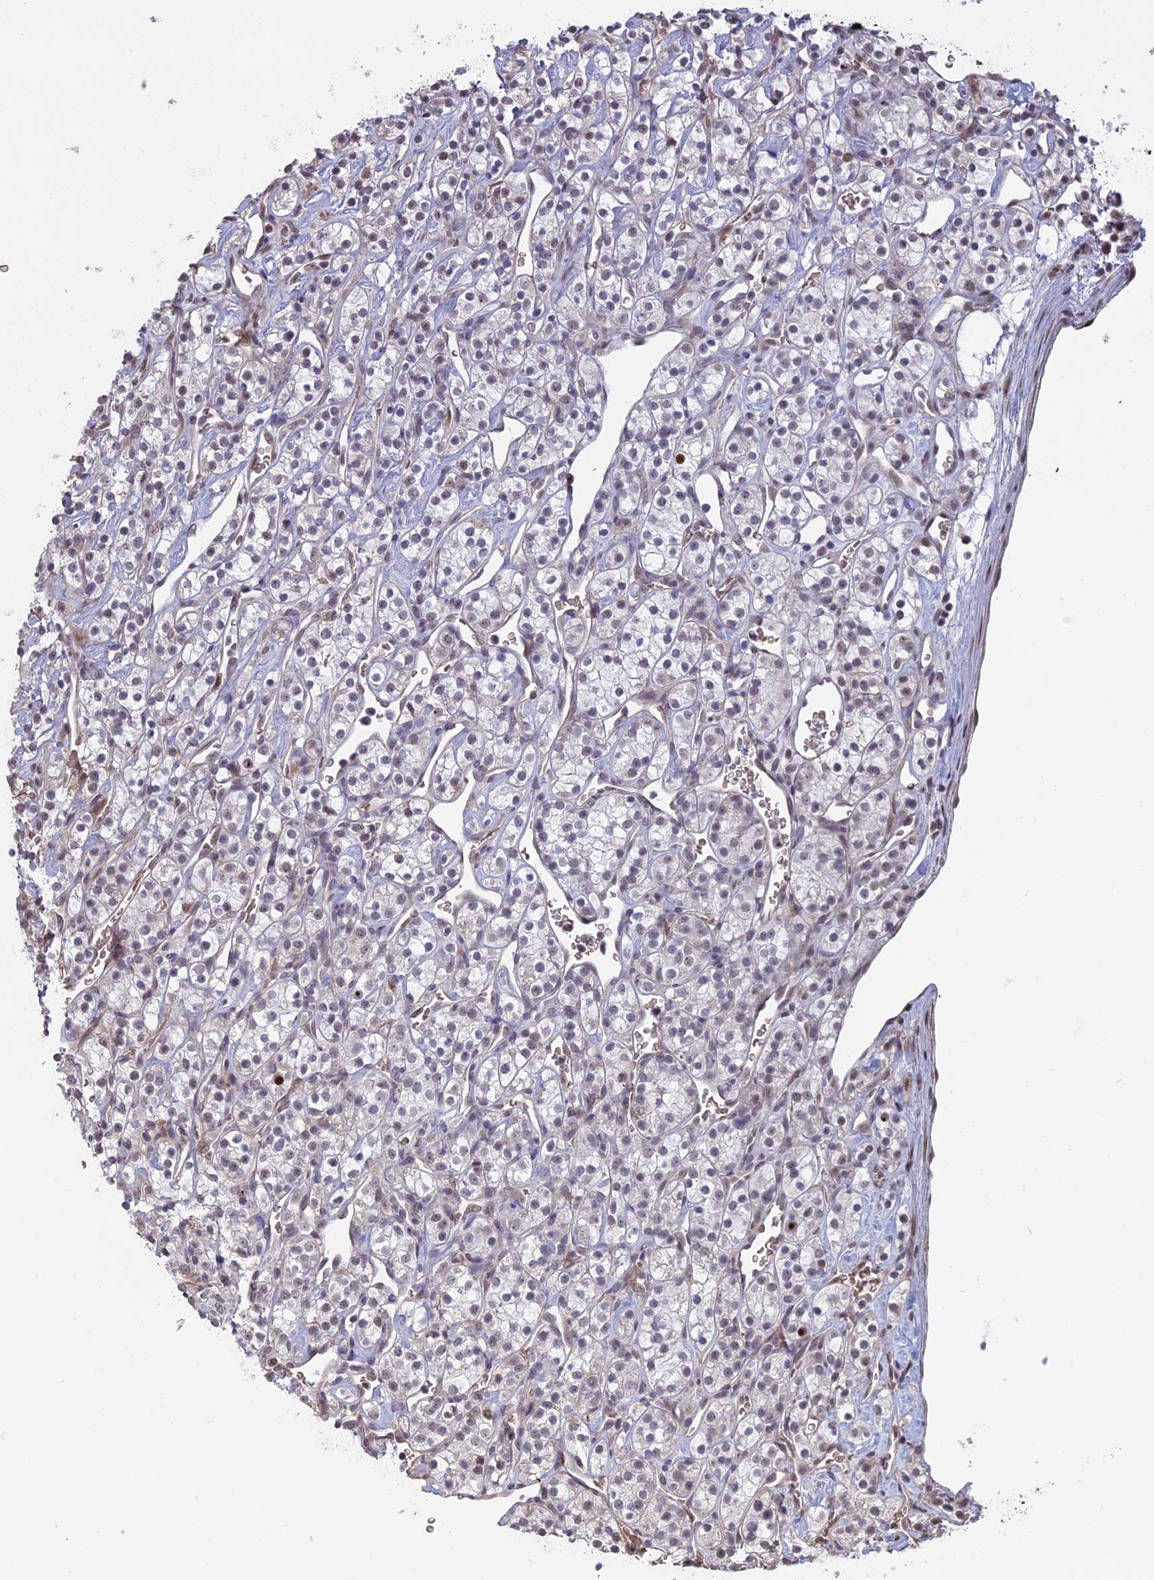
{"staining": {"intensity": "weak", "quantity": "25%-75%", "location": "nuclear"}, "tissue": "renal cancer", "cell_type": "Tumor cells", "image_type": "cancer", "snomed": [{"axis": "morphology", "description": "Adenocarcinoma, NOS"}, {"axis": "topography", "description": "Kidney"}], "caption": "Renal adenocarcinoma tissue exhibits weak nuclear staining in approximately 25%-75% of tumor cells", "gene": "MFAP1", "patient": {"sex": "male", "age": 77}}